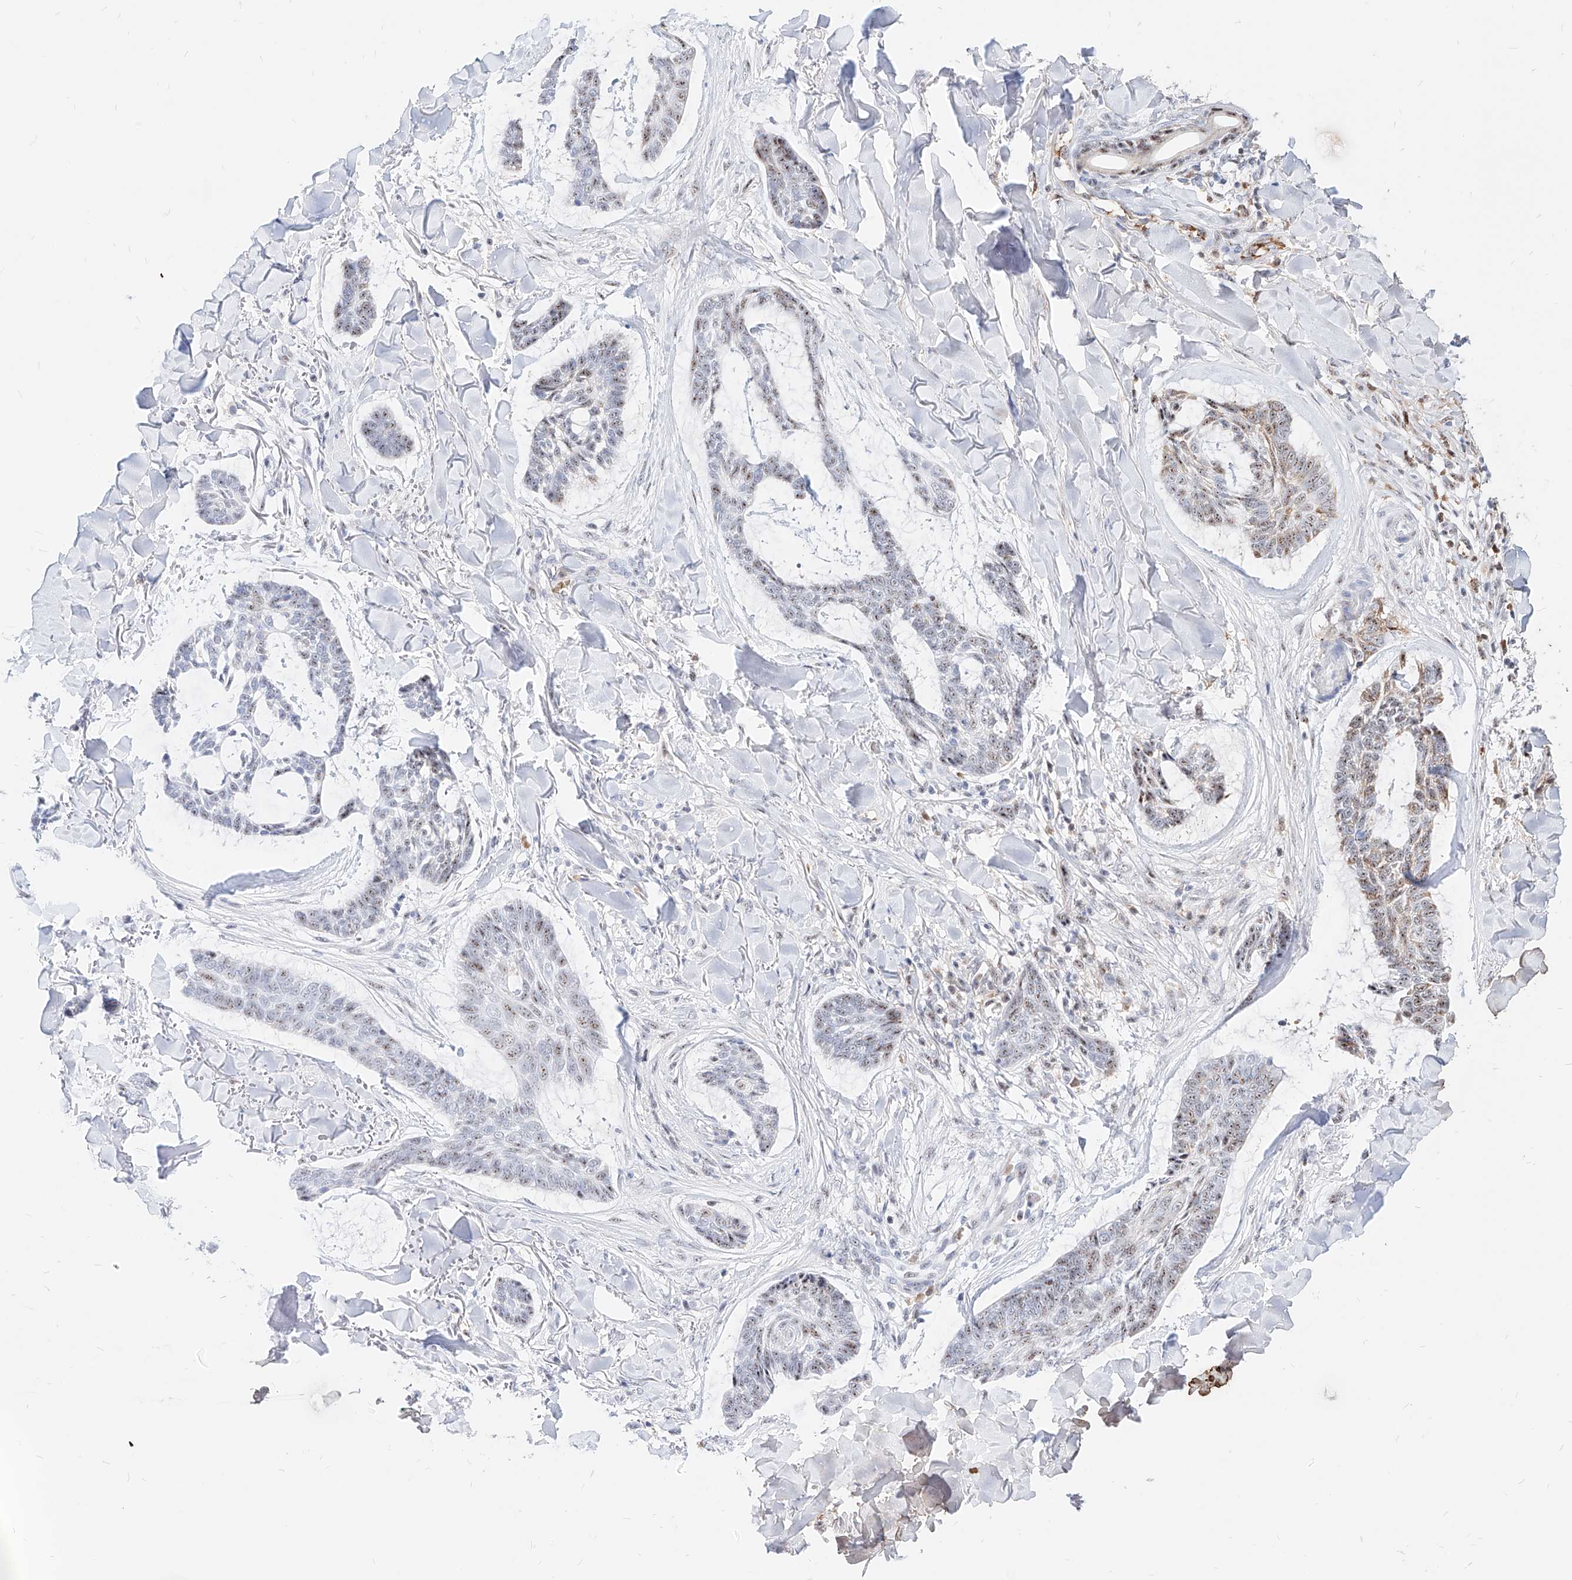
{"staining": {"intensity": "weak", "quantity": ">75%", "location": "nuclear"}, "tissue": "skin cancer", "cell_type": "Tumor cells", "image_type": "cancer", "snomed": [{"axis": "morphology", "description": "Basal cell carcinoma"}, {"axis": "topography", "description": "Skin"}], "caption": "High-power microscopy captured an immunohistochemistry (IHC) micrograph of skin cancer (basal cell carcinoma), revealing weak nuclear staining in about >75% of tumor cells.", "gene": "ZFP42", "patient": {"sex": "male", "age": 43}}